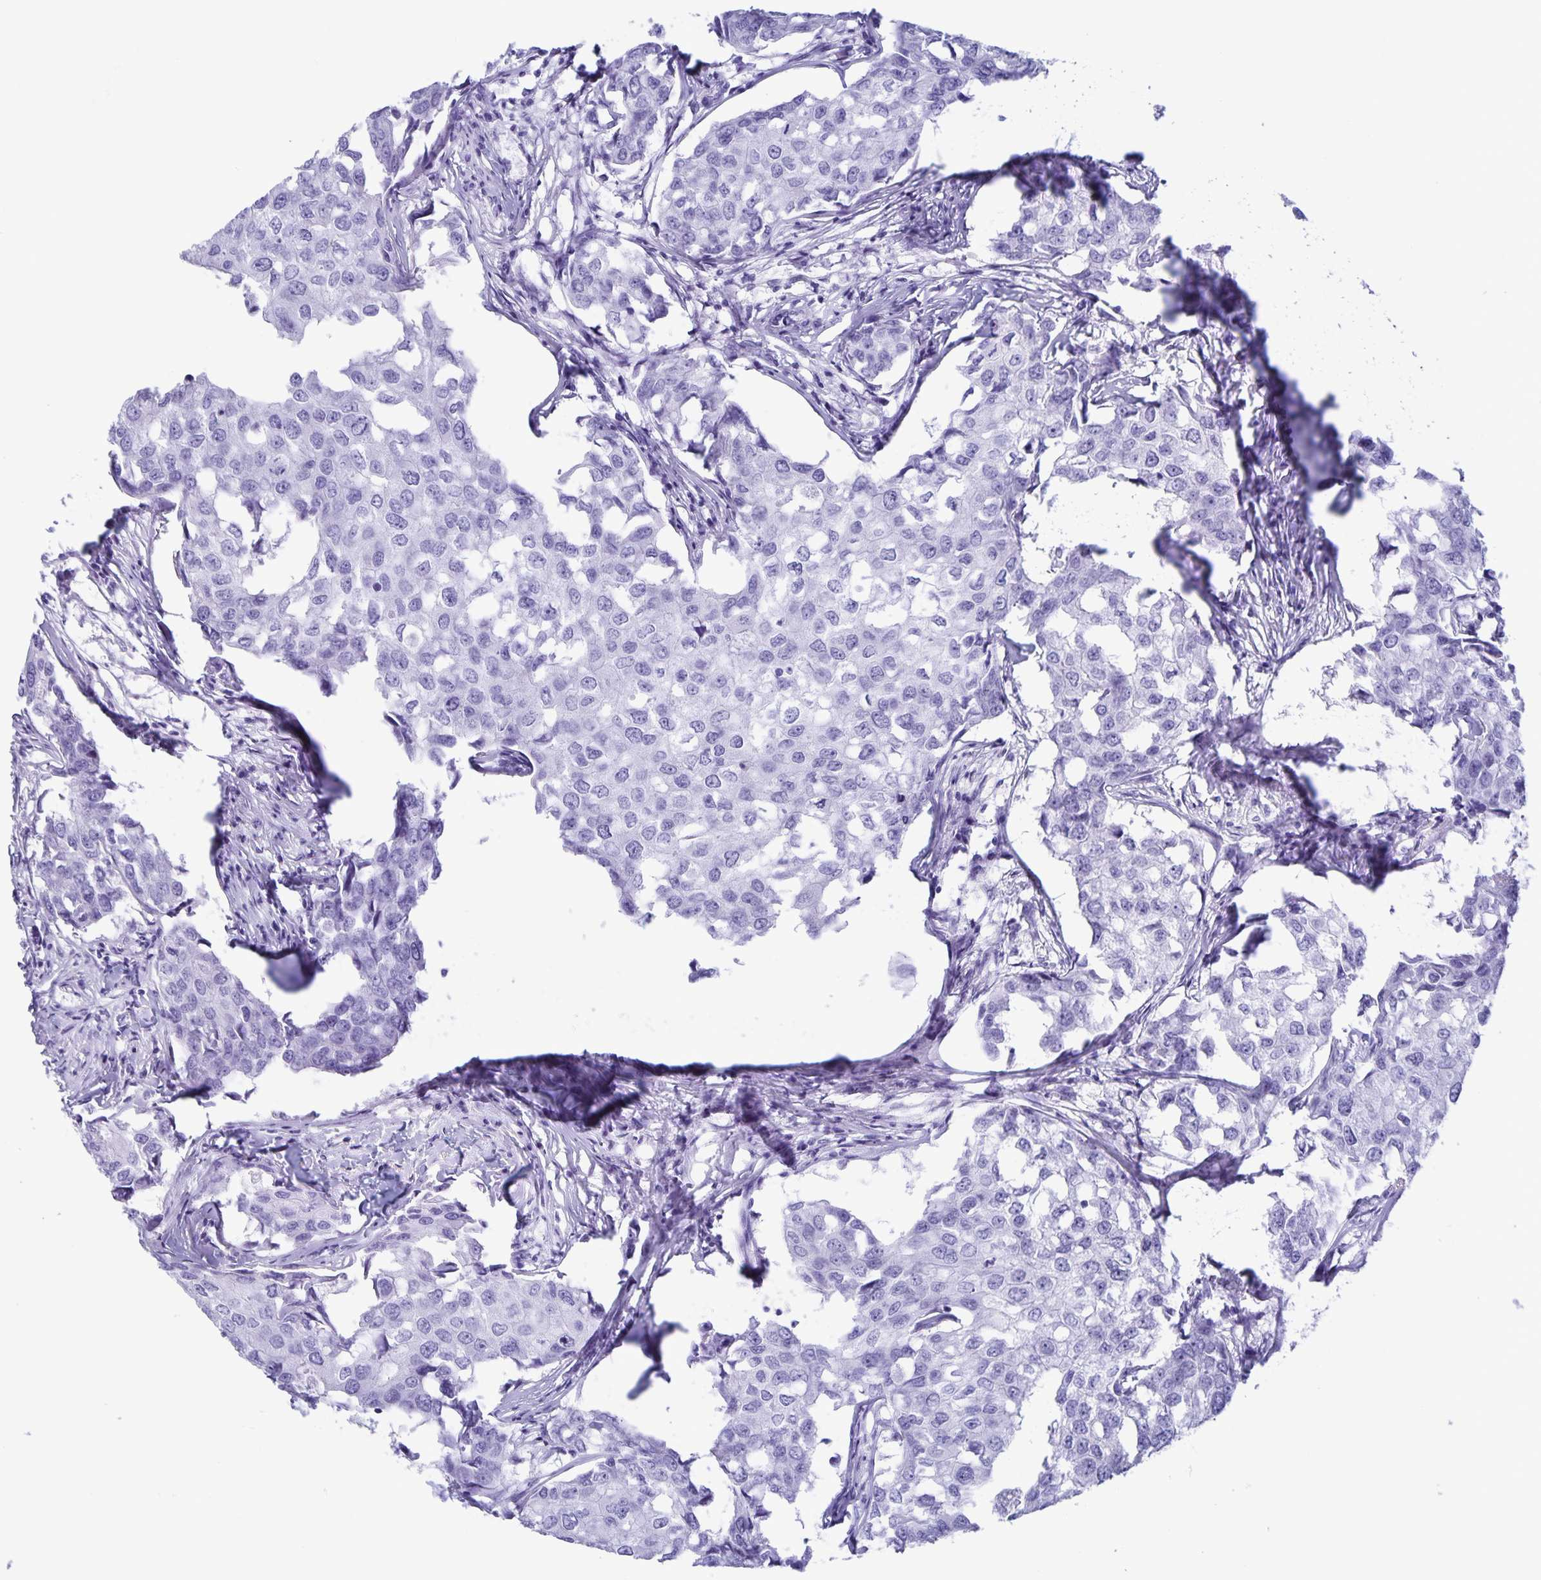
{"staining": {"intensity": "negative", "quantity": "none", "location": "none"}, "tissue": "breast cancer", "cell_type": "Tumor cells", "image_type": "cancer", "snomed": [{"axis": "morphology", "description": "Duct carcinoma"}, {"axis": "topography", "description": "Breast"}], "caption": "IHC of infiltrating ductal carcinoma (breast) demonstrates no positivity in tumor cells.", "gene": "AQP4", "patient": {"sex": "female", "age": 27}}